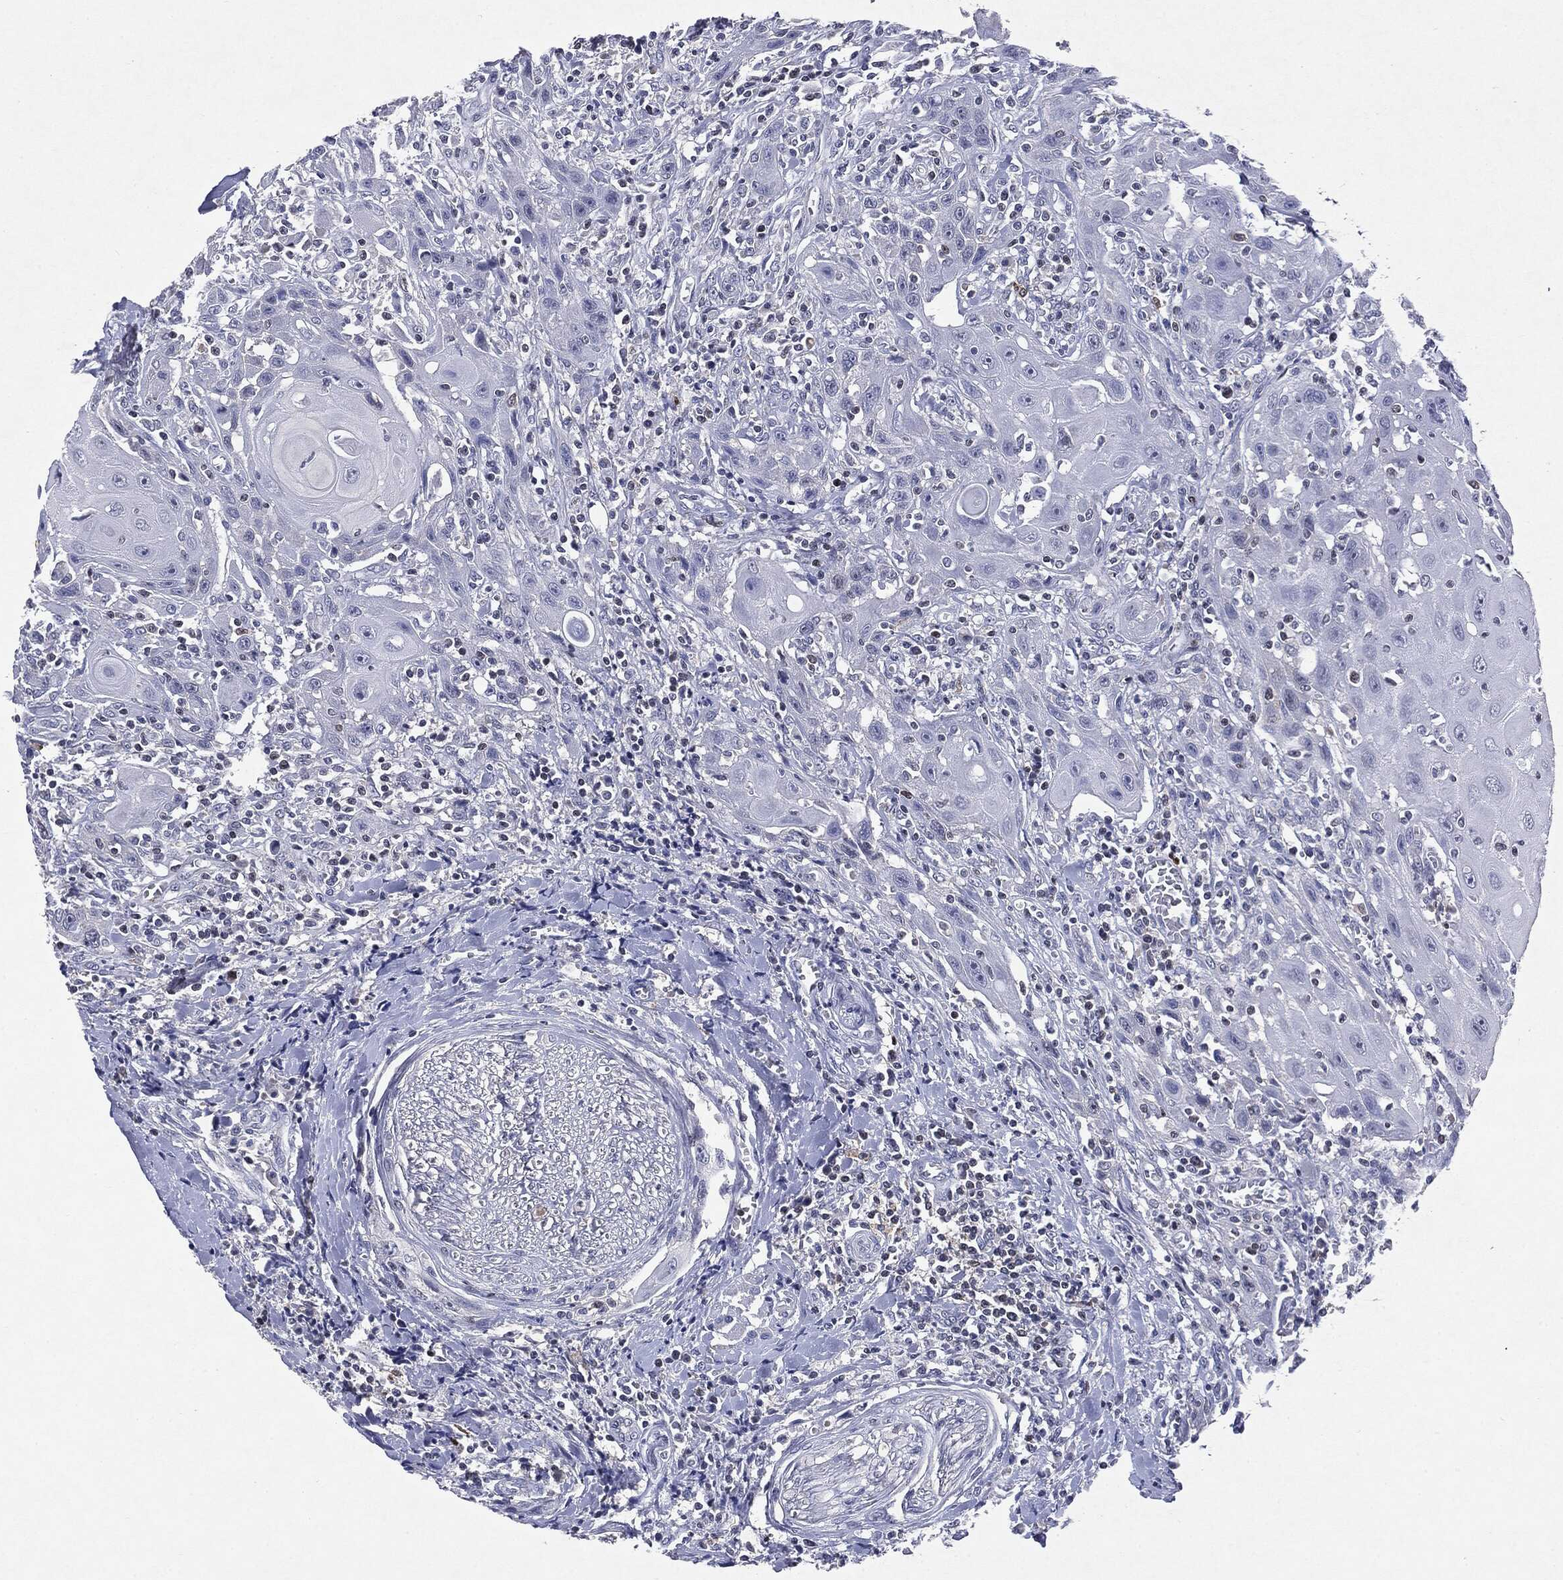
{"staining": {"intensity": "negative", "quantity": "none", "location": "none"}, "tissue": "head and neck cancer", "cell_type": "Tumor cells", "image_type": "cancer", "snomed": [{"axis": "morphology", "description": "Normal tissue, NOS"}, {"axis": "morphology", "description": "Squamous cell carcinoma, NOS"}, {"axis": "topography", "description": "Oral tissue"}, {"axis": "topography", "description": "Head-Neck"}], "caption": "The micrograph shows no significant staining in tumor cells of head and neck cancer (squamous cell carcinoma). (Immunohistochemistry (ihc), brightfield microscopy, high magnification).", "gene": "KIF2C", "patient": {"sex": "male", "age": 71}}